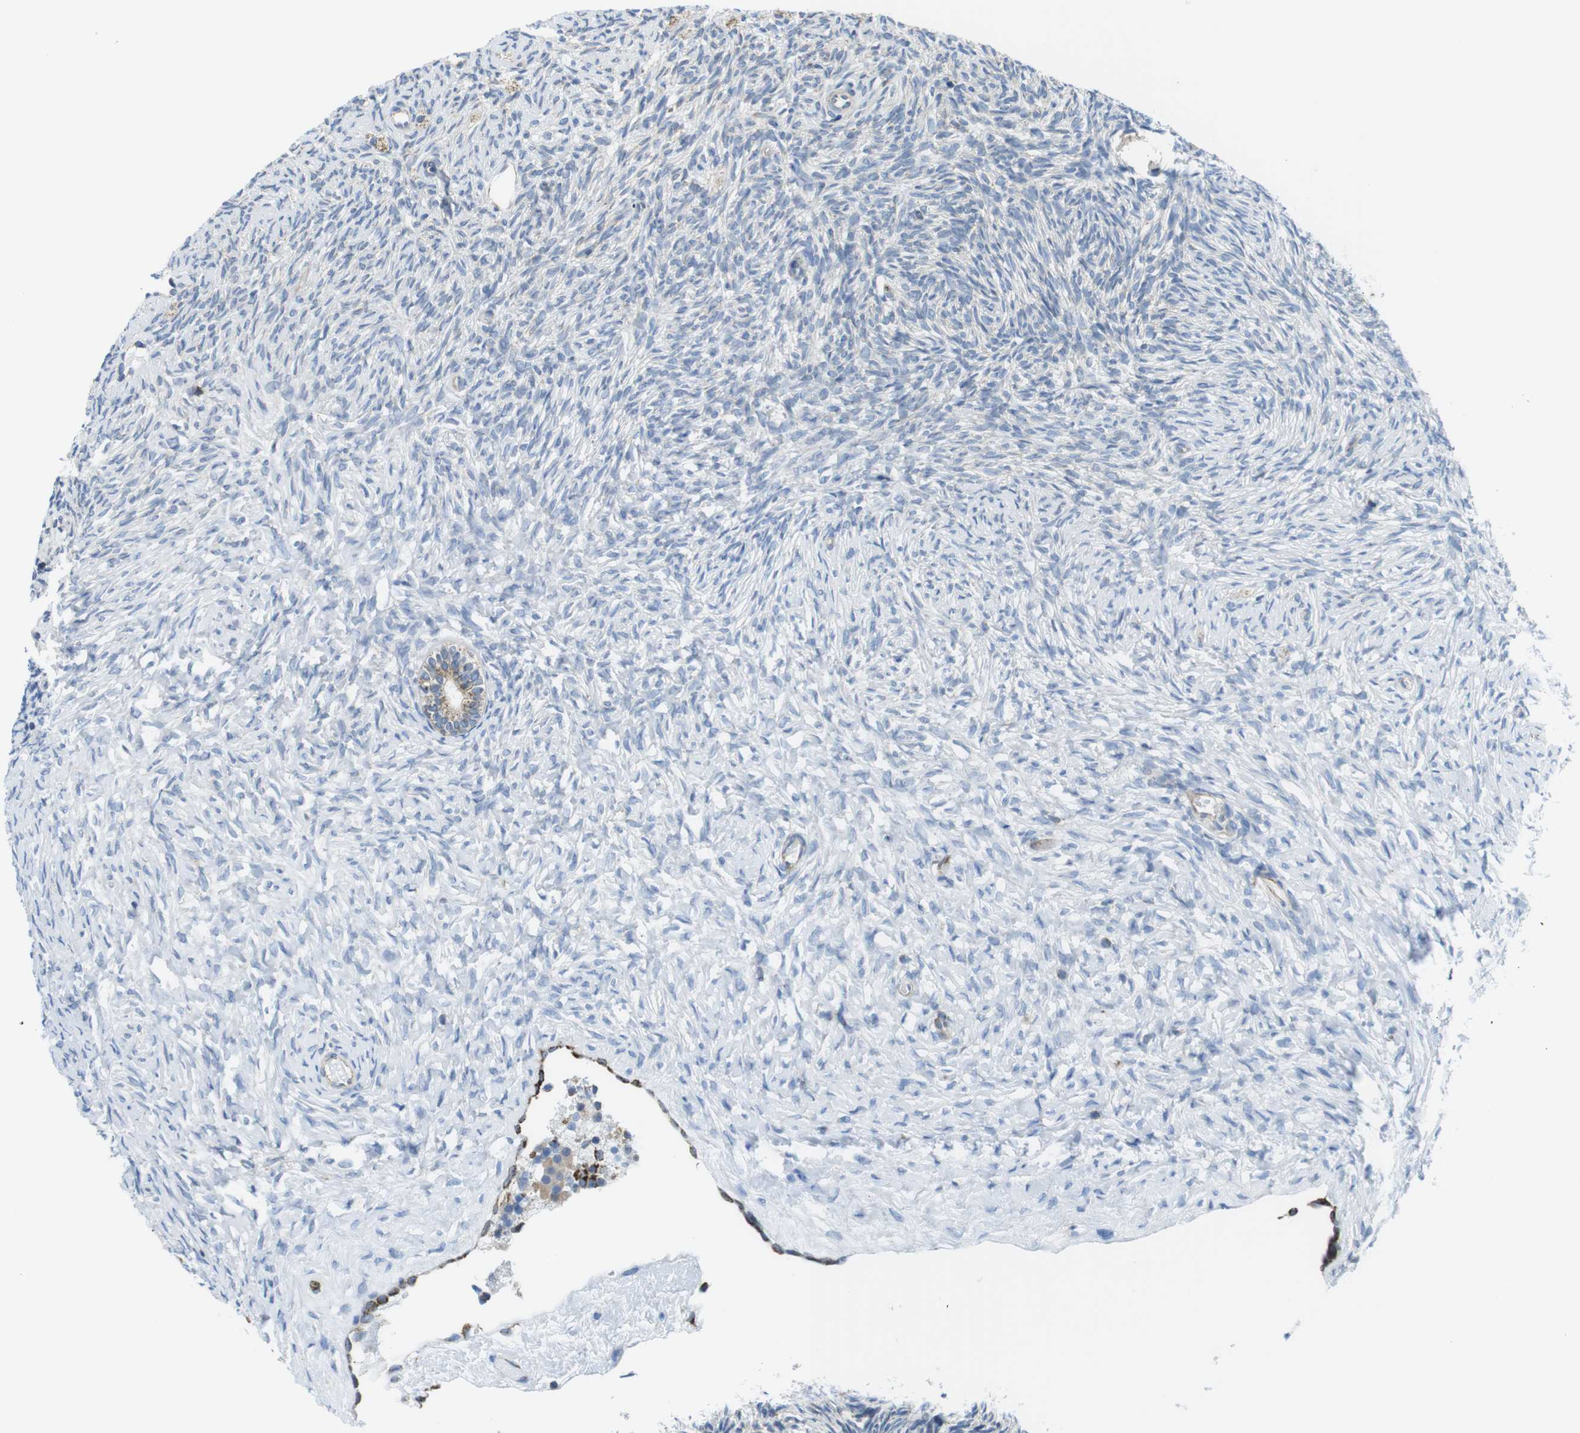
{"staining": {"intensity": "negative", "quantity": "none", "location": "none"}, "tissue": "ovary", "cell_type": "Ovarian stroma cells", "image_type": "normal", "snomed": [{"axis": "morphology", "description": "Normal tissue, NOS"}, {"axis": "topography", "description": "Ovary"}], "caption": "The photomicrograph shows no significant positivity in ovarian stroma cells of ovary.", "gene": "KCNE3", "patient": {"sex": "female", "age": 35}}